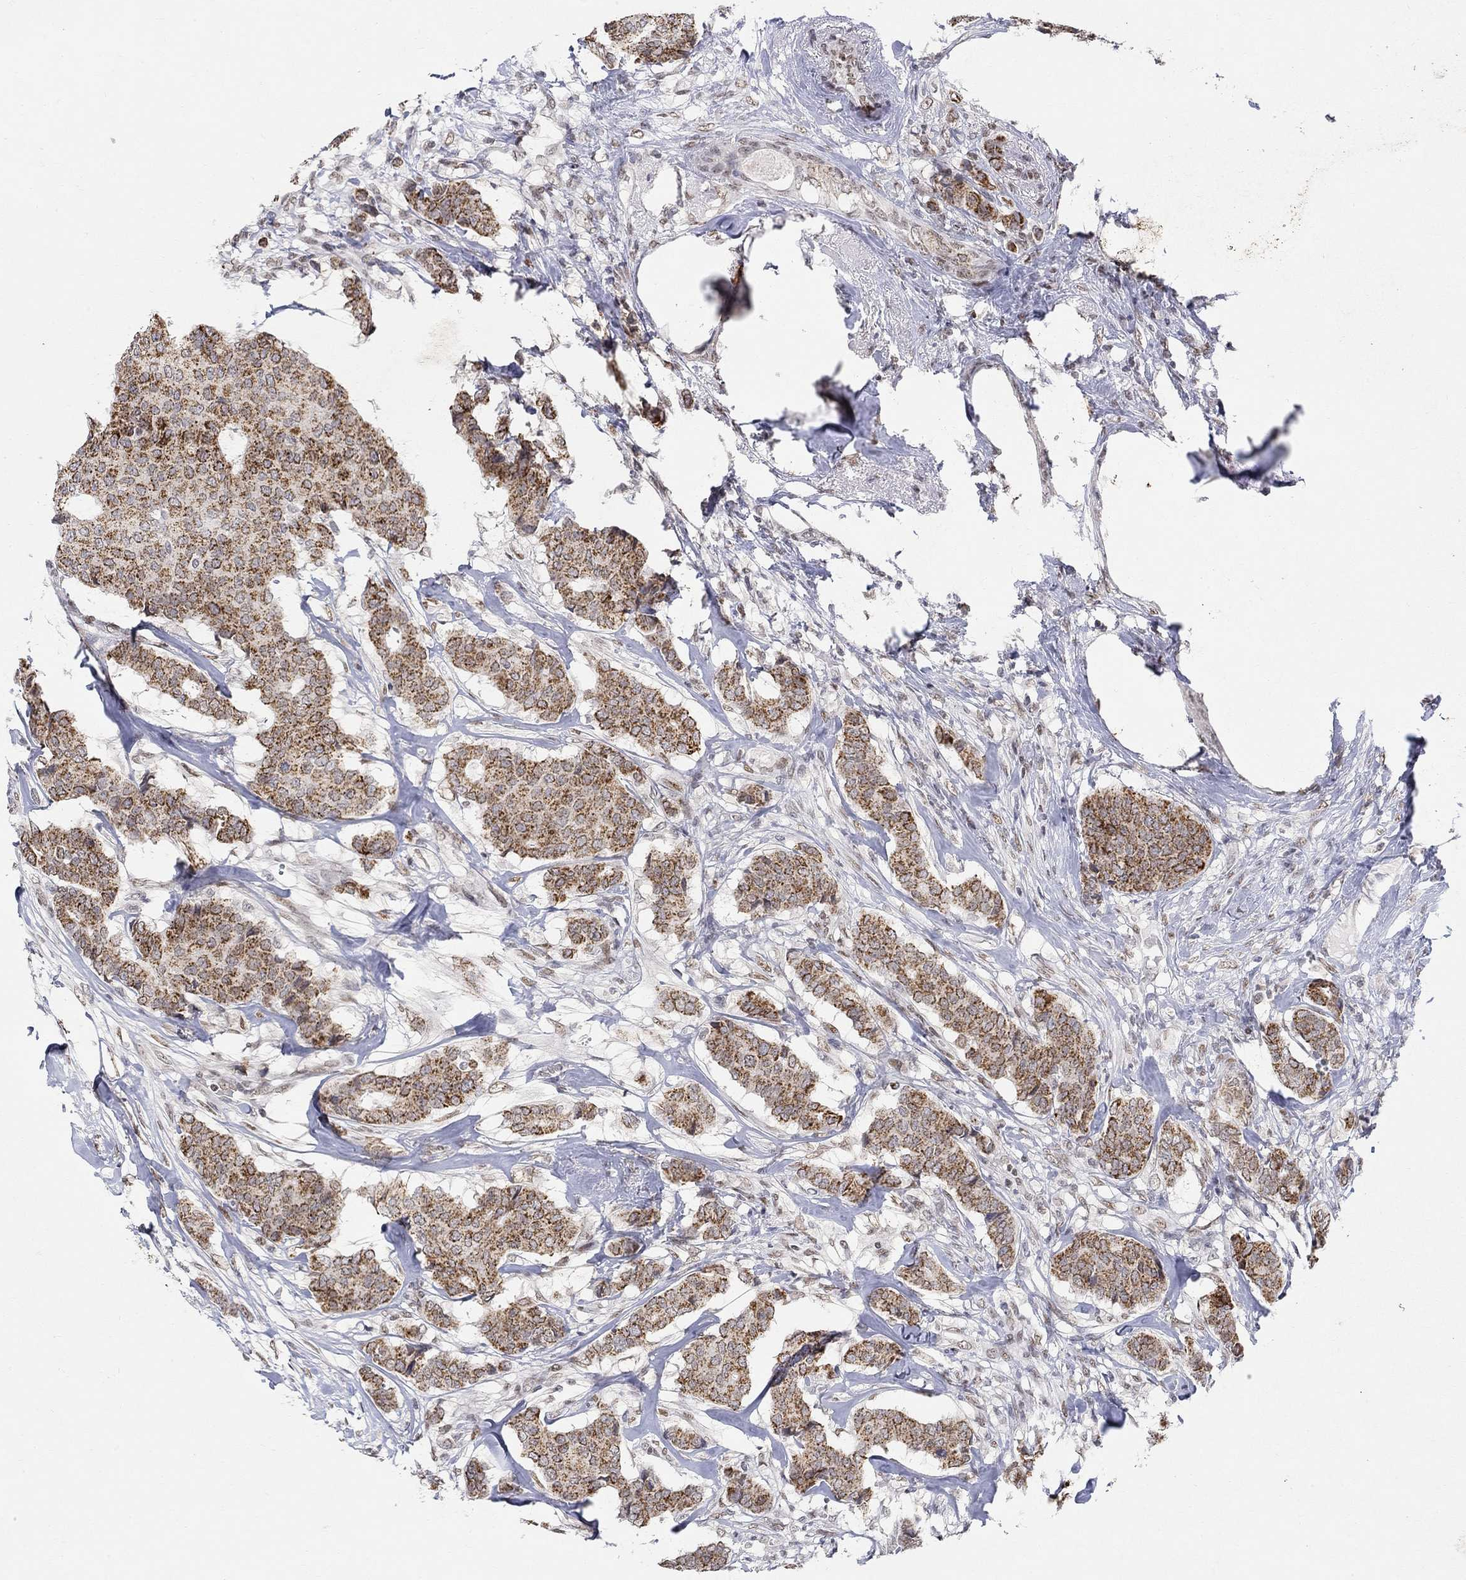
{"staining": {"intensity": "strong", "quantity": ">75%", "location": "cytoplasmic/membranous"}, "tissue": "breast cancer", "cell_type": "Tumor cells", "image_type": "cancer", "snomed": [{"axis": "morphology", "description": "Duct carcinoma"}, {"axis": "topography", "description": "Breast"}], "caption": "DAB (3,3'-diaminobenzidine) immunohistochemical staining of breast intraductal carcinoma exhibits strong cytoplasmic/membranous protein staining in approximately >75% of tumor cells. (Brightfield microscopy of DAB IHC at high magnification).", "gene": "KLF12", "patient": {"sex": "female", "age": 75}}